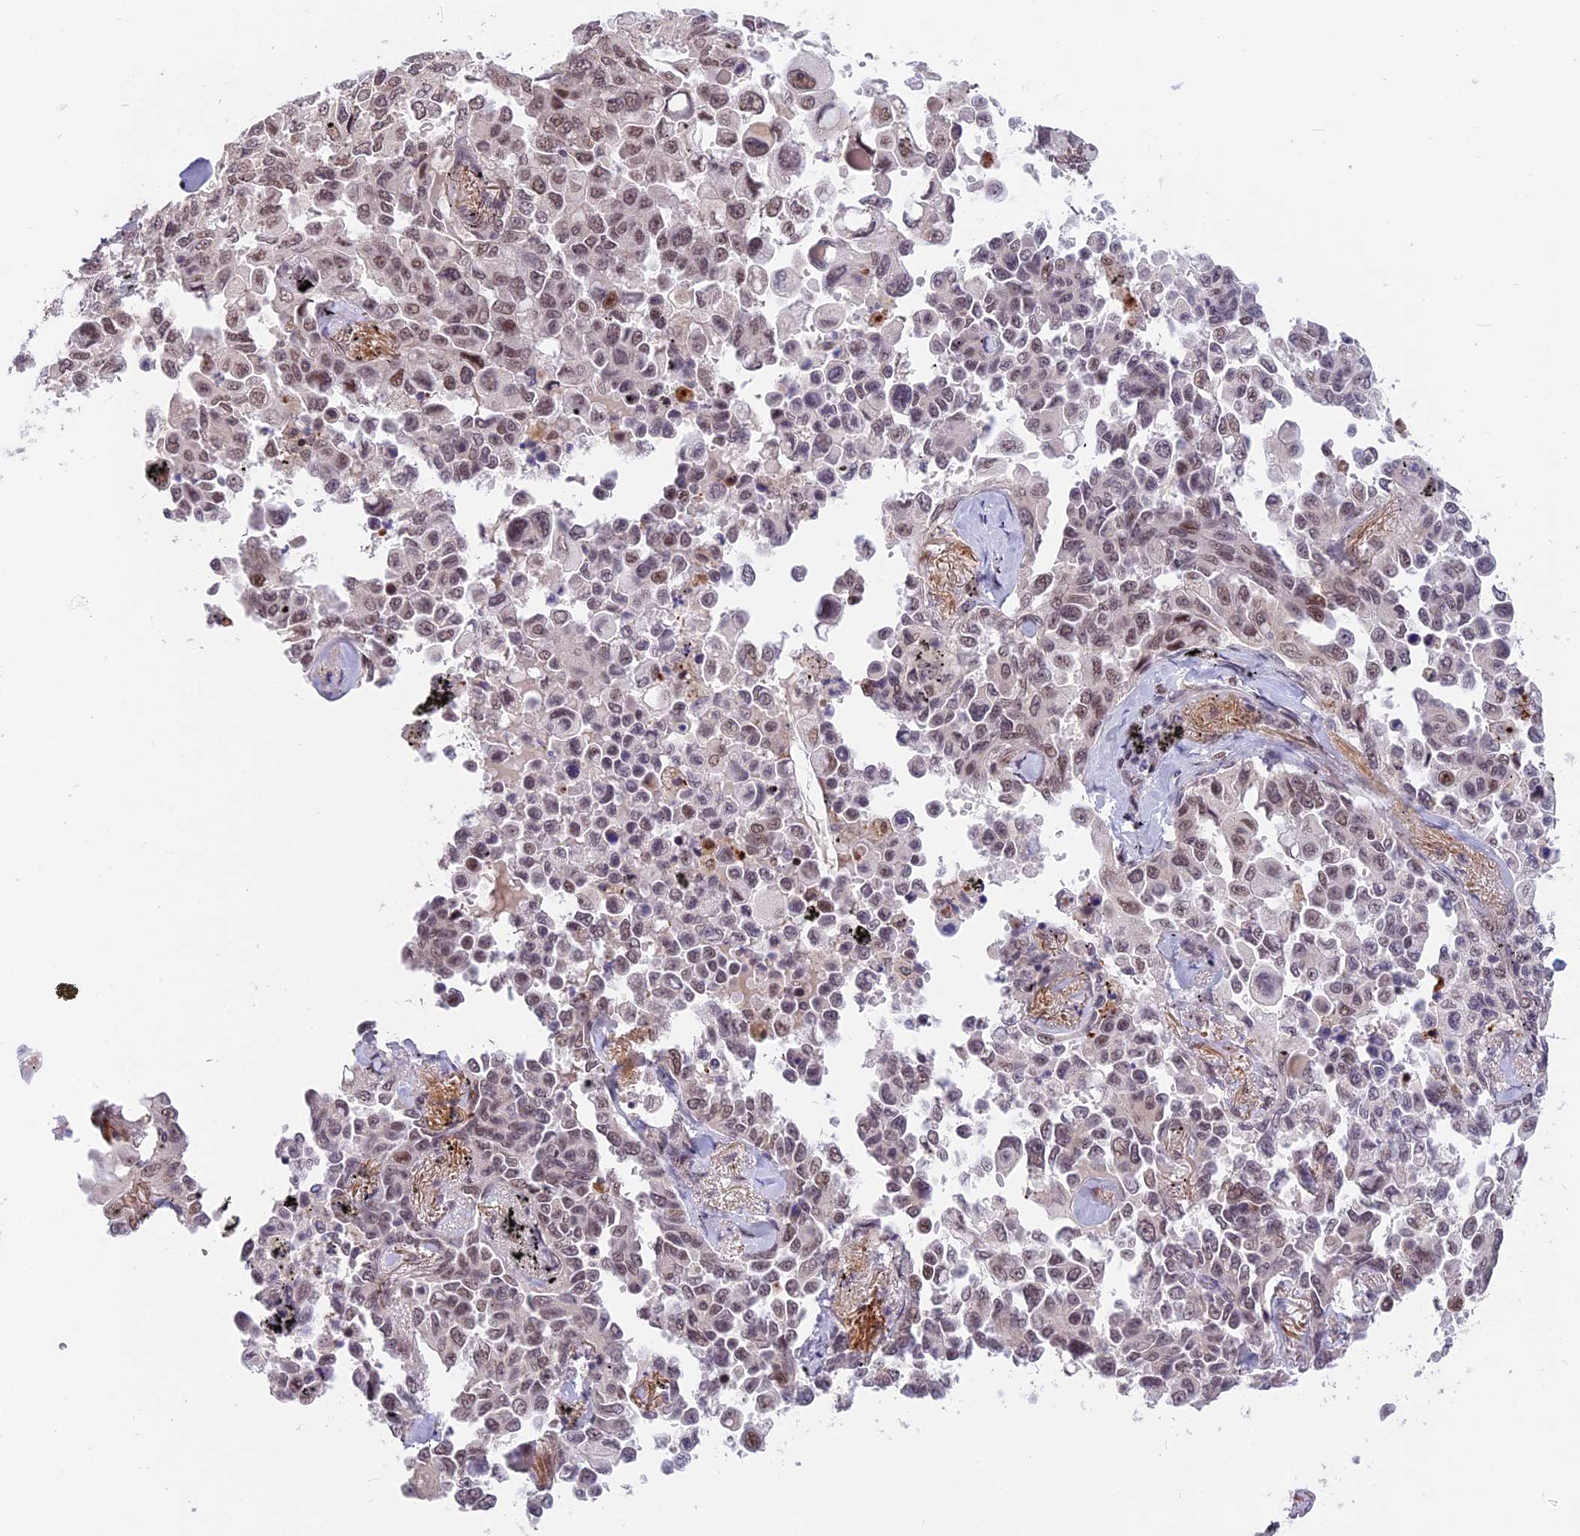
{"staining": {"intensity": "moderate", "quantity": ">75%", "location": "nuclear"}, "tissue": "lung cancer", "cell_type": "Tumor cells", "image_type": "cancer", "snomed": [{"axis": "morphology", "description": "Adenocarcinoma, NOS"}, {"axis": "topography", "description": "Lung"}], "caption": "A micrograph showing moderate nuclear positivity in about >75% of tumor cells in lung cancer, as visualized by brown immunohistochemical staining.", "gene": "POLR2C", "patient": {"sex": "female", "age": 67}}